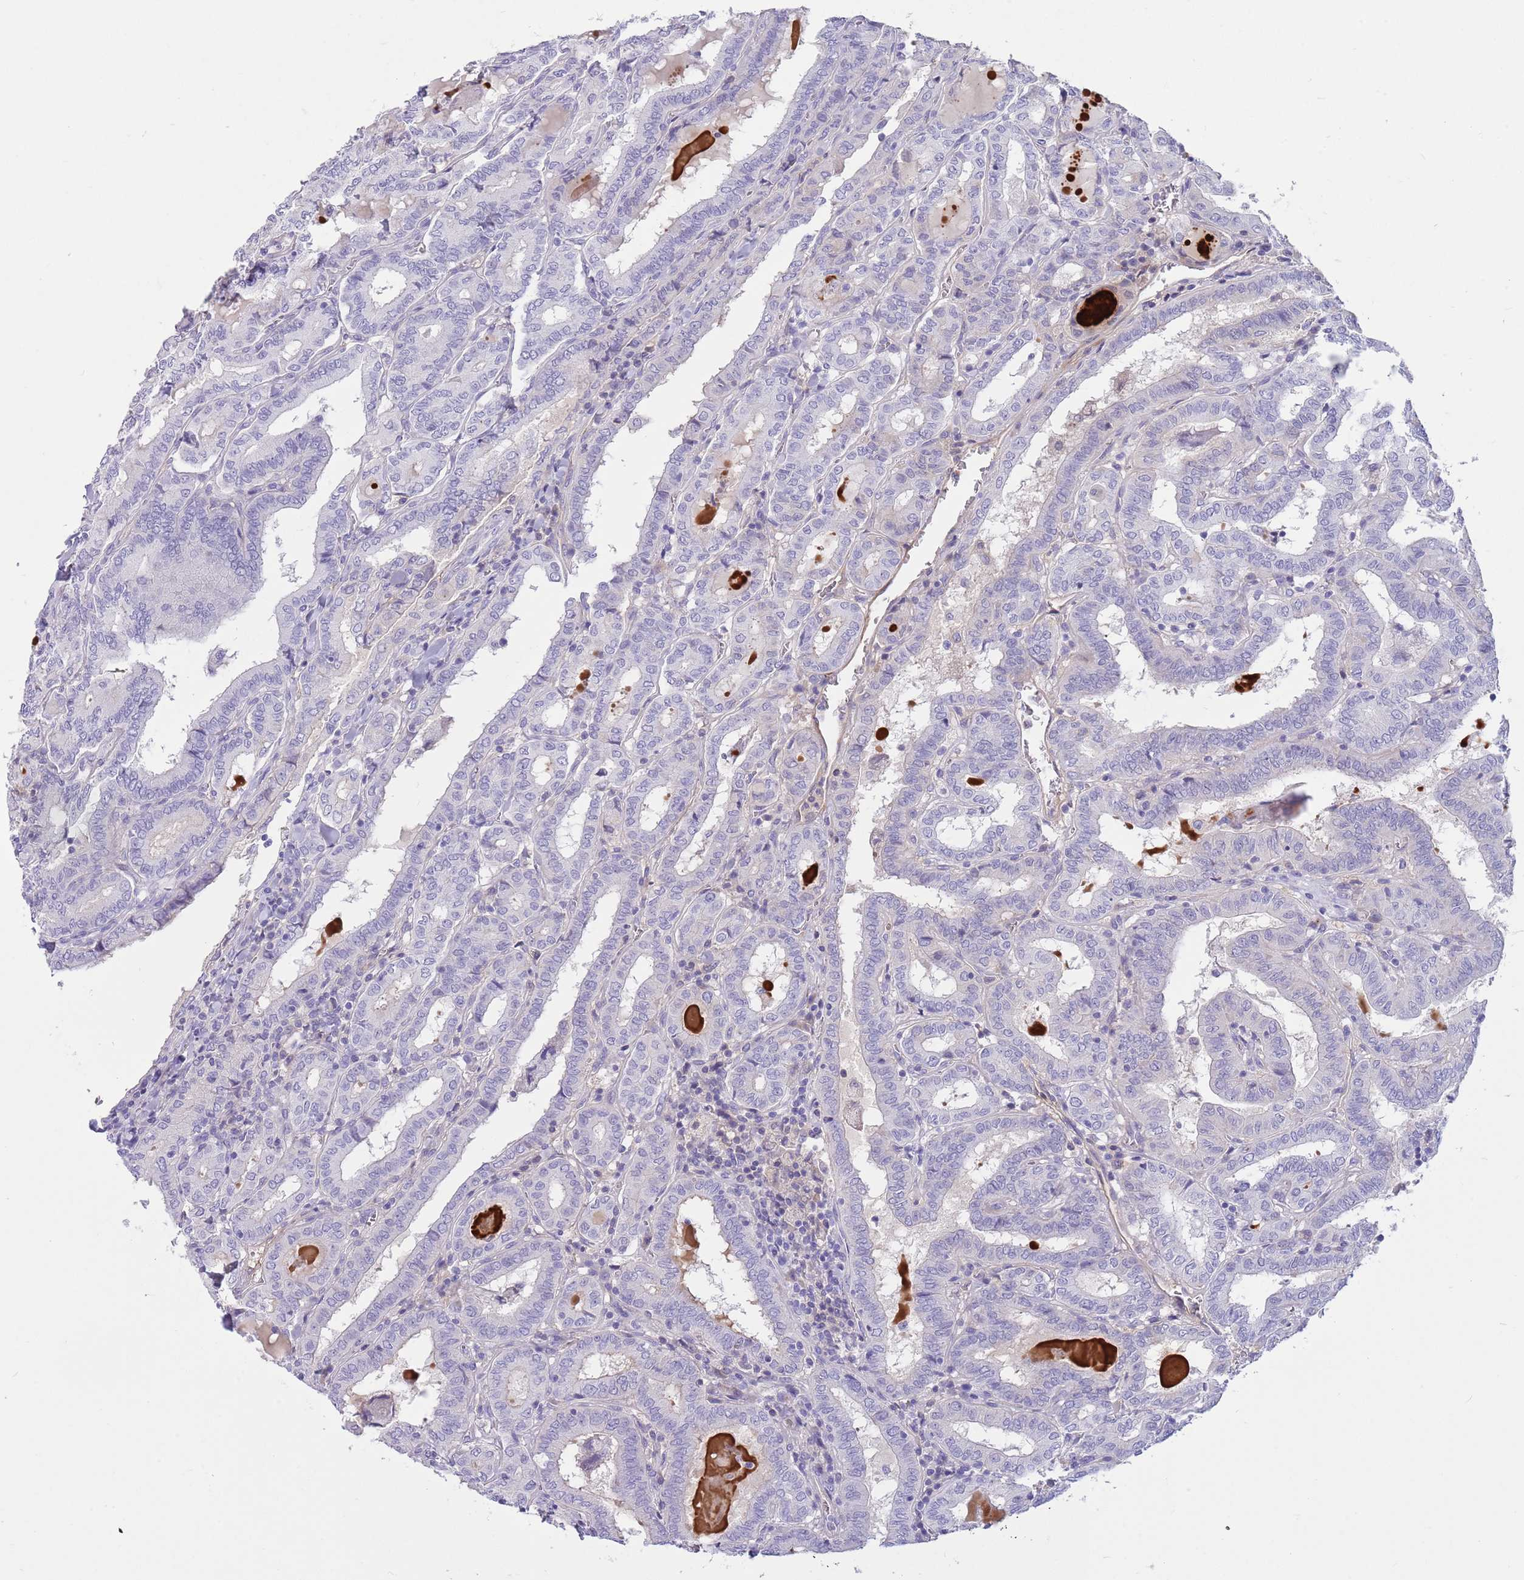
{"staining": {"intensity": "negative", "quantity": "none", "location": "none"}, "tissue": "thyroid cancer", "cell_type": "Tumor cells", "image_type": "cancer", "snomed": [{"axis": "morphology", "description": "Papillary adenocarcinoma, NOS"}, {"axis": "topography", "description": "Thyroid gland"}], "caption": "The histopathology image exhibits no significant expression in tumor cells of papillary adenocarcinoma (thyroid).", "gene": "LEPROTL1", "patient": {"sex": "female", "age": 72}}